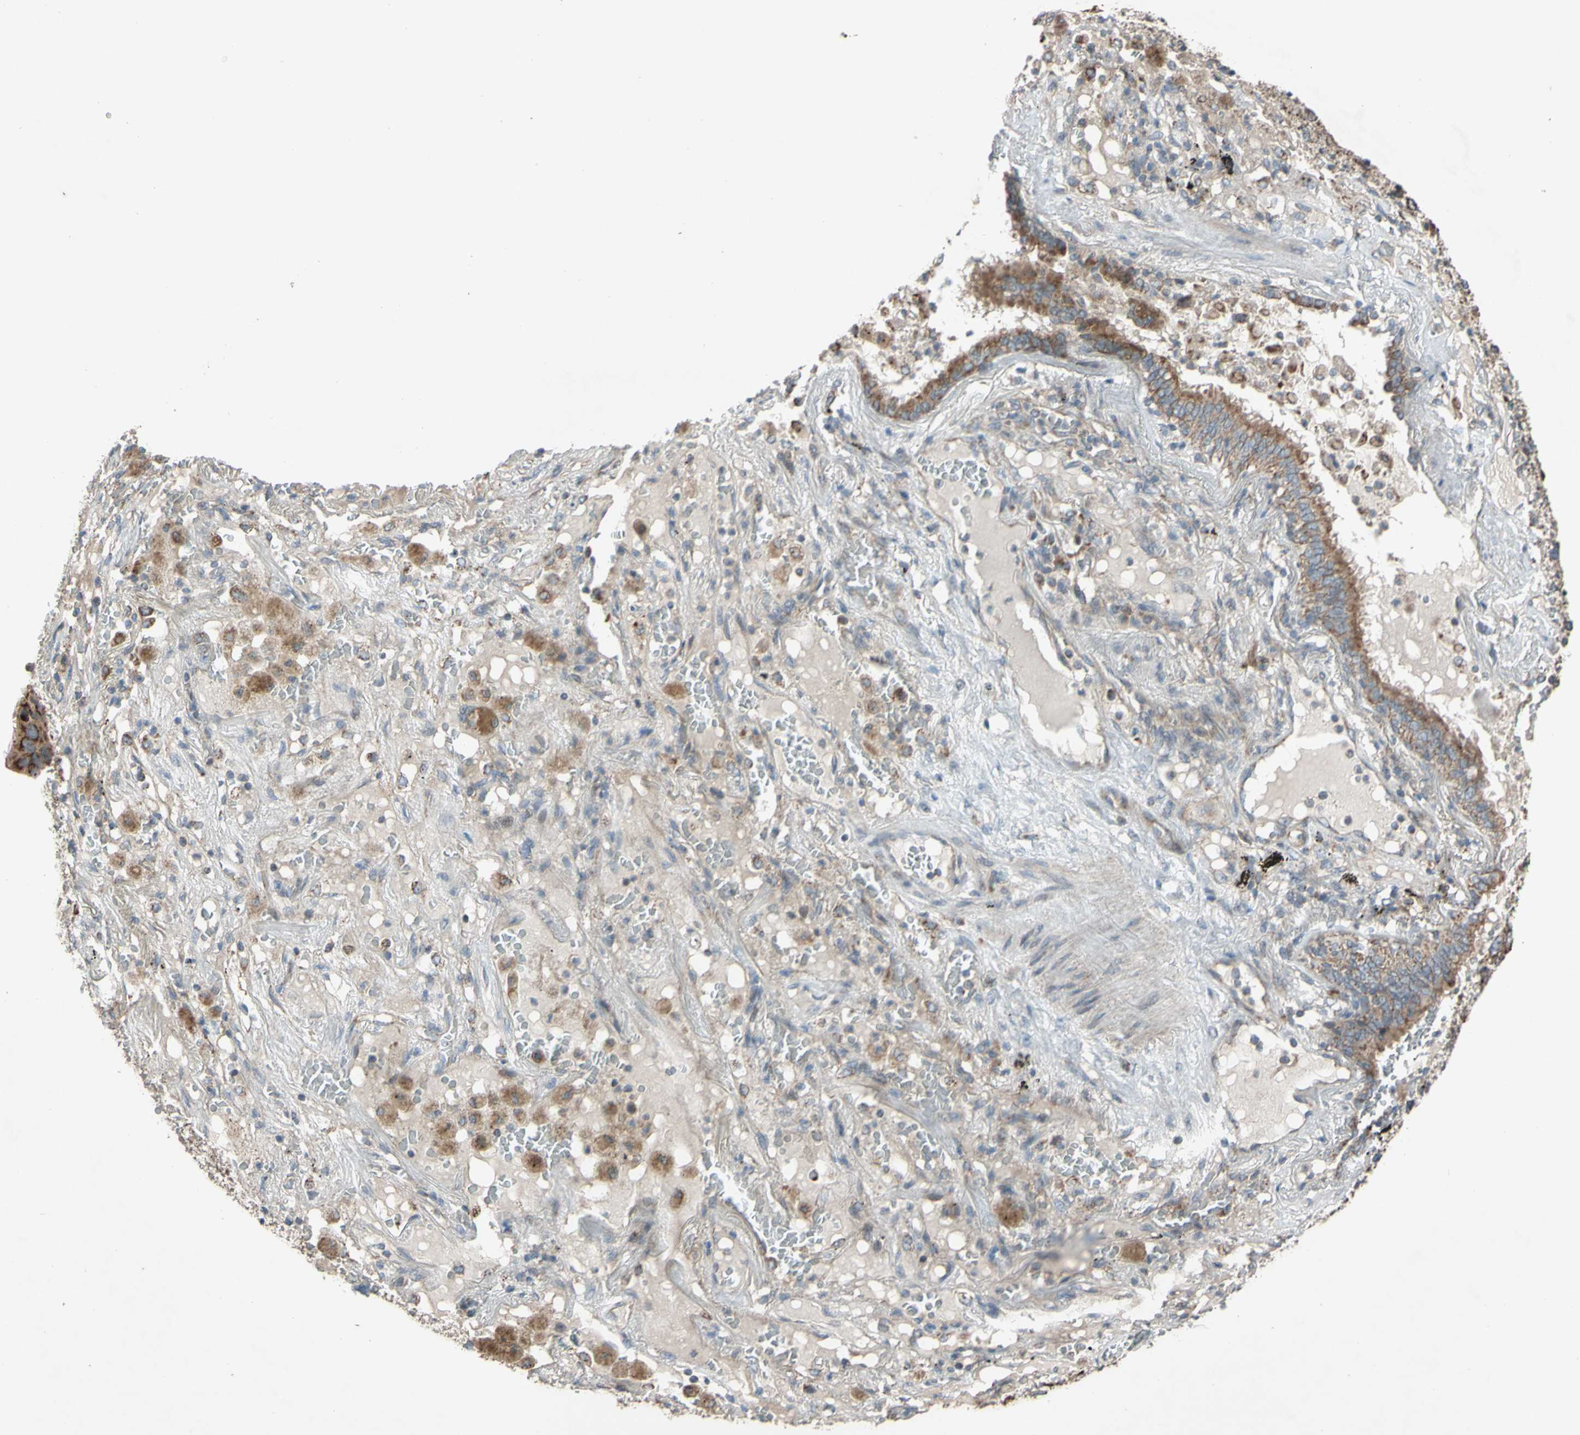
{"staining": {"intensity": "moderate", "quantity": ">75%", "location": "cytoplasmic/membranous"}, "tissue": "lung cancer", "cell_type": "Tumor cells", "image_type": "cancer", "snomed": [{"axis": "morphology", "description": "Squamous cell carcinoma, NOS"}, {"axis": "topography", "description": "Lung"}], "caption": "An immunohistochemistry histopathology image of neoplastic tissue is shown. Protein staining in brown highlights moderate cytoplasmic/membranous positivity in squamous cell carcinoma (lung) within tumor cells.", "gene": "ACOT8", "patient": {"sex": "male", "age": 57}}